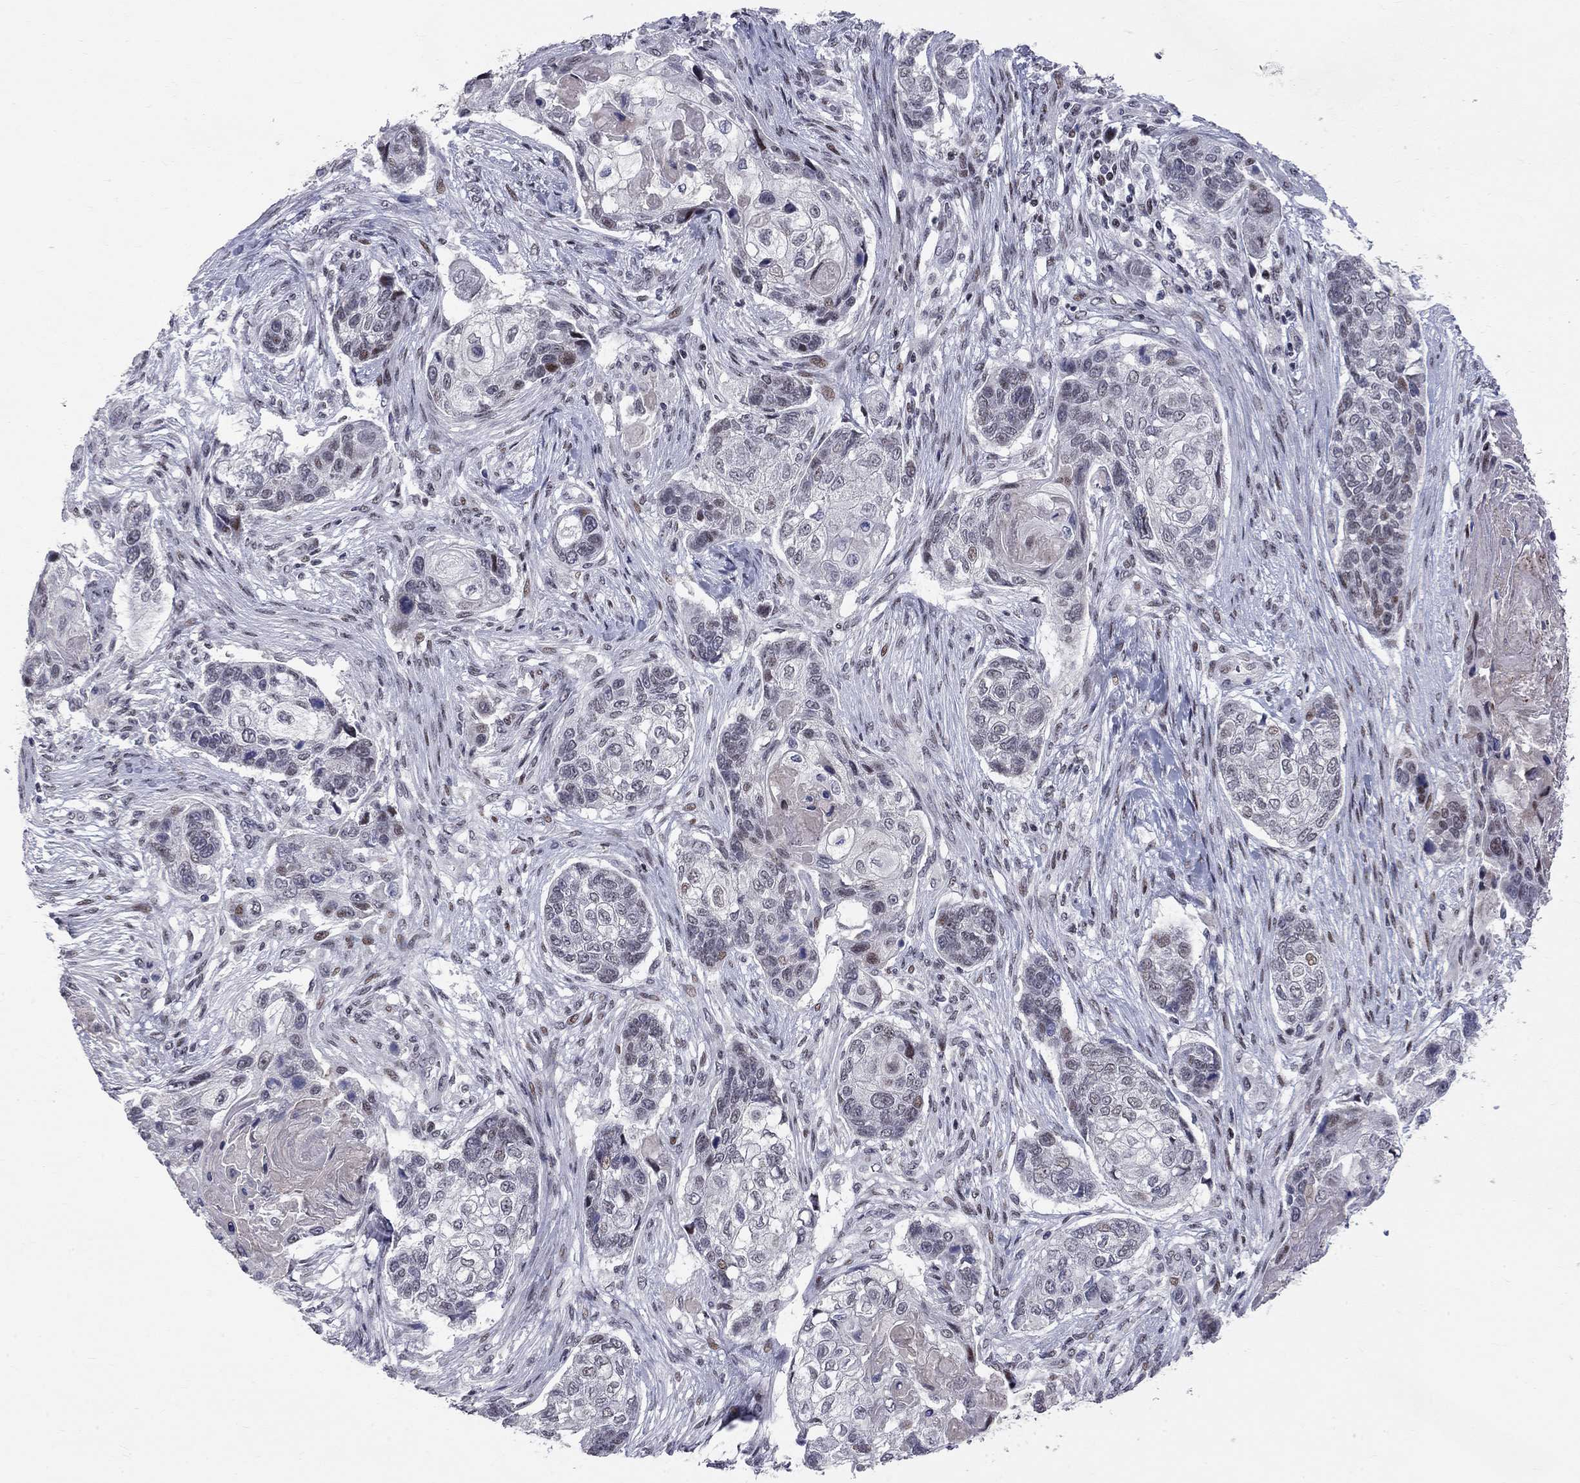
{"staining": {"intensity": "weak", "quantity": "<25%", "location": "nuclear"}, "tissue": "lung cancer", "cell_type": "Tumor cells", "image_type": "cancer", "snomed": [{"axis": "morphology", "description": "Normal tissue, NOS"}, {"axis": "morphology", "description": "Squamous cell carcinoma, NOS"}, {"axis": "topography", "description": "Bronchus"}, {"axis": "topography", "description": "Lung"}], "caption": "Immunohistochemical staining of lung cancer (squamous cell carcinoma) reveals no significant positivity in tumor cells. (DAB (3,3'-diaminobenzidine) immunohistochemistry (IHC) visualized using brightfield microscopy, high magnification).", "gene": "HDAC3", "patient": {"sex": "male", "age": 69}}